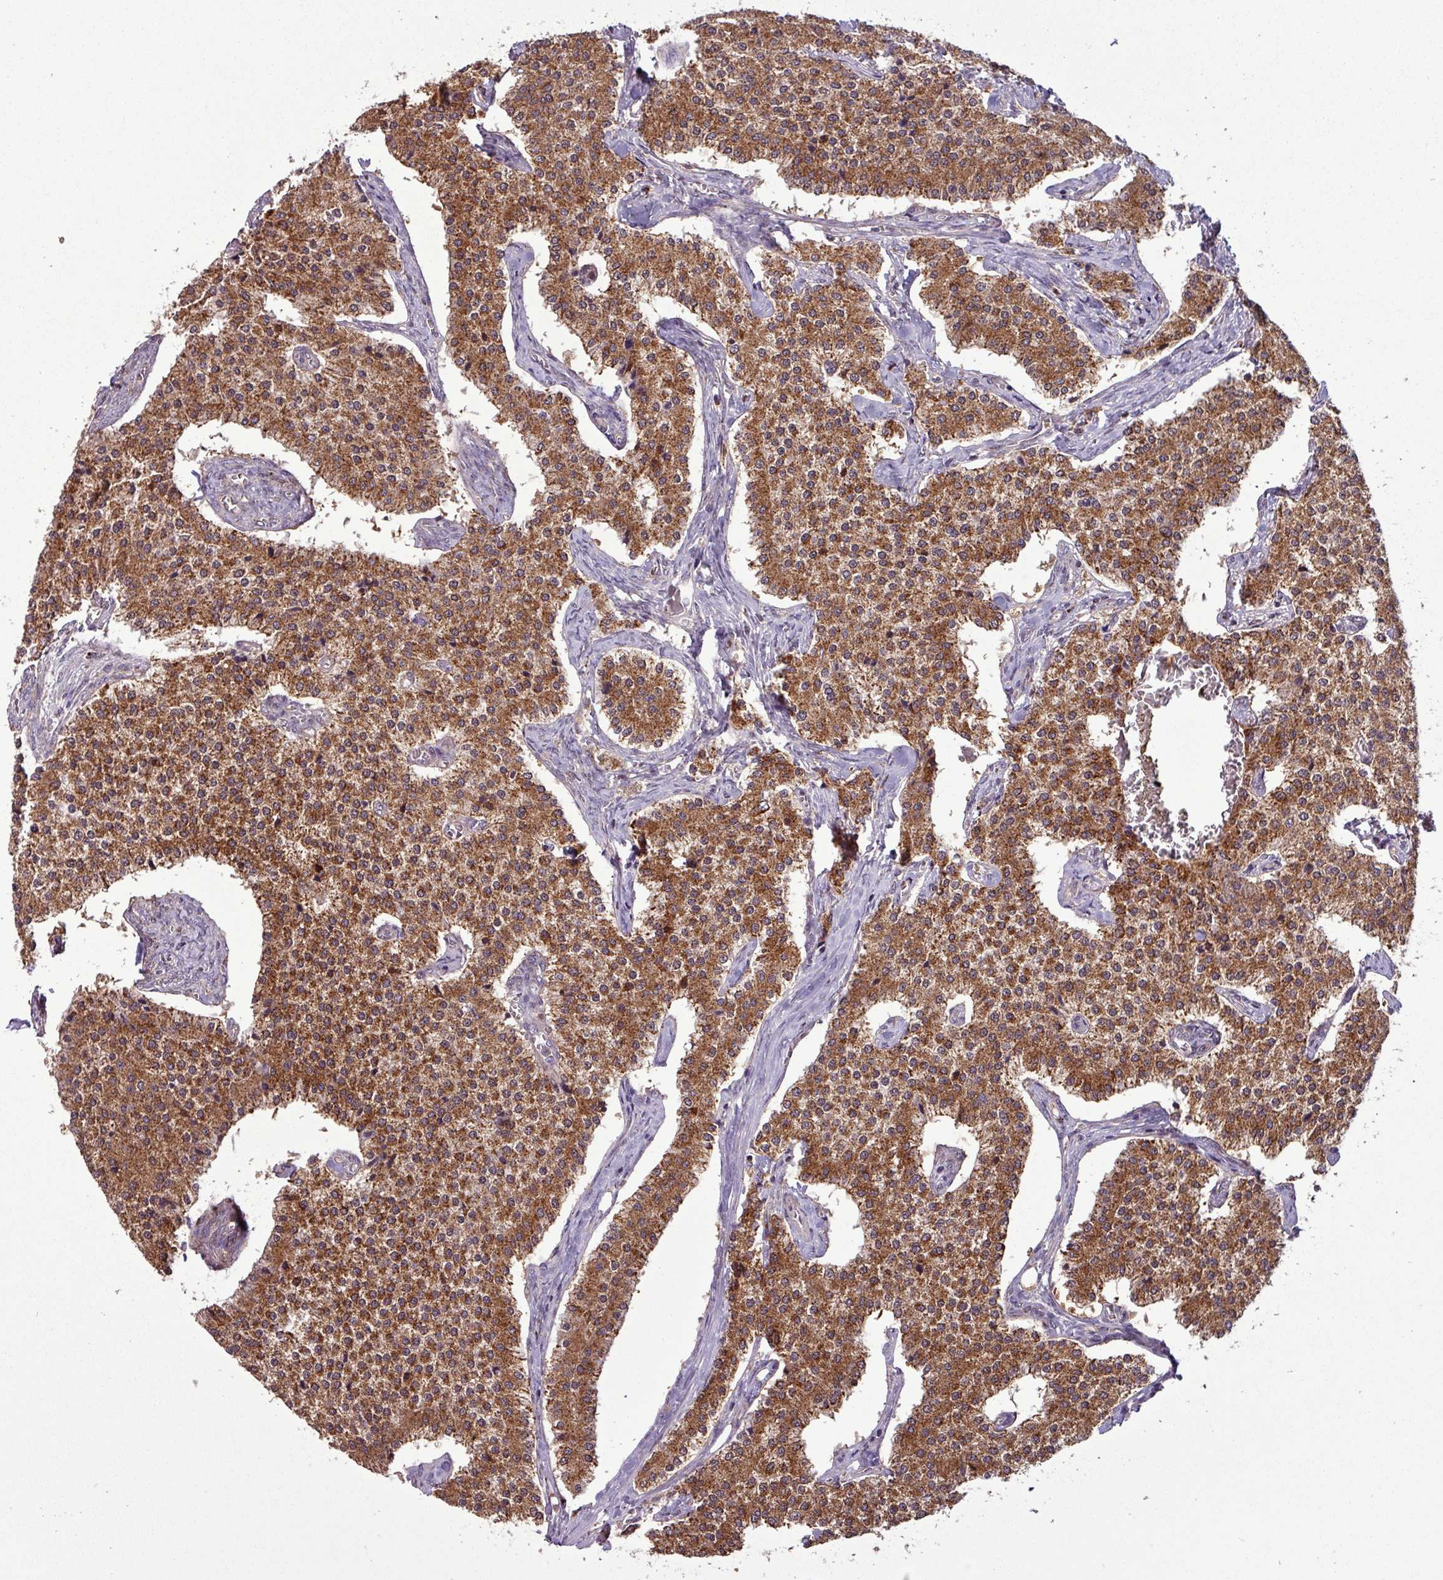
{"staining": {"intensity": "strong", "quantity": ">75%", "location": "cytoplasmic/membranous"}, "tissue": "carcinoid", "cell_type": "Tumor cells", "image_type": "cancer", "snomed": [{"axis": "morphology", "description": "Carcinoid, malignant, NOS"}, {"axis": "topography", "description": "Colon"}], "caption": "Malignant carcinoid was stained to show a protein in brown. There is high levels of strong cytoplasmic/membranous staining in approximately >75% of tumor cells.", "gene": "MCTP2", "patient": {"sex": "female", "age": 52}}